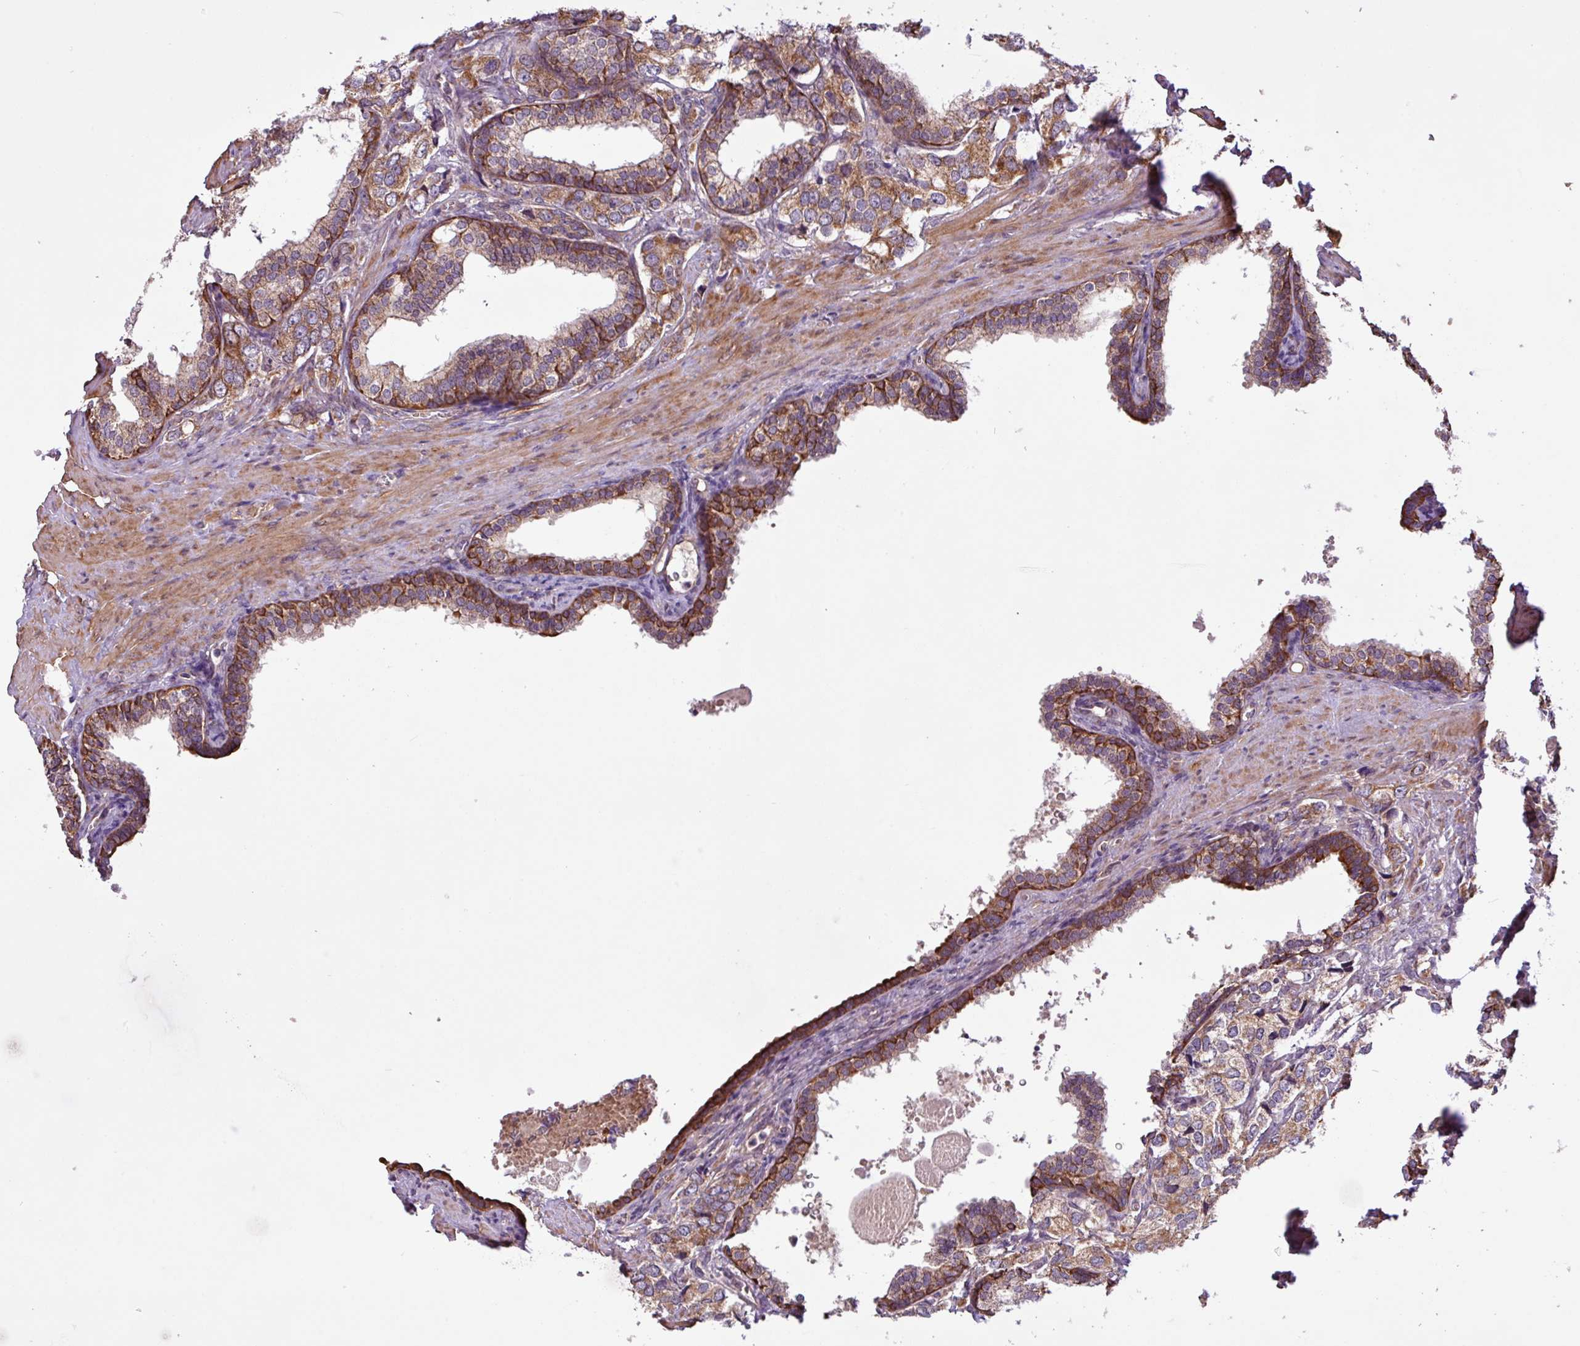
{"staining": {"intensity": "moderate", "quantity": ">75%", "location": "cytoplasmic/membranous"}, "tissue": "prostate cancer", "cell_type": "Tumor cells", "image_type": "cancer", "snomed": [{"axis": "morphology", "description": "Adenocarcinoma, High grade"}, {"axis": "topography", "description": "Prostate"}], "caption": "The histopathology image shows immunohistochemical staining of prostate cancer. There is moderate cytoplasmic/membranous expression is appreciated in approximately >75% of tumor cells. (DAB (3,3'-diaminobenzidine) IHC, brown staining for protein, blue staining for nuclei).", "gene": "TIMM10B", "patient": {"sex": "male", "age": 66}}